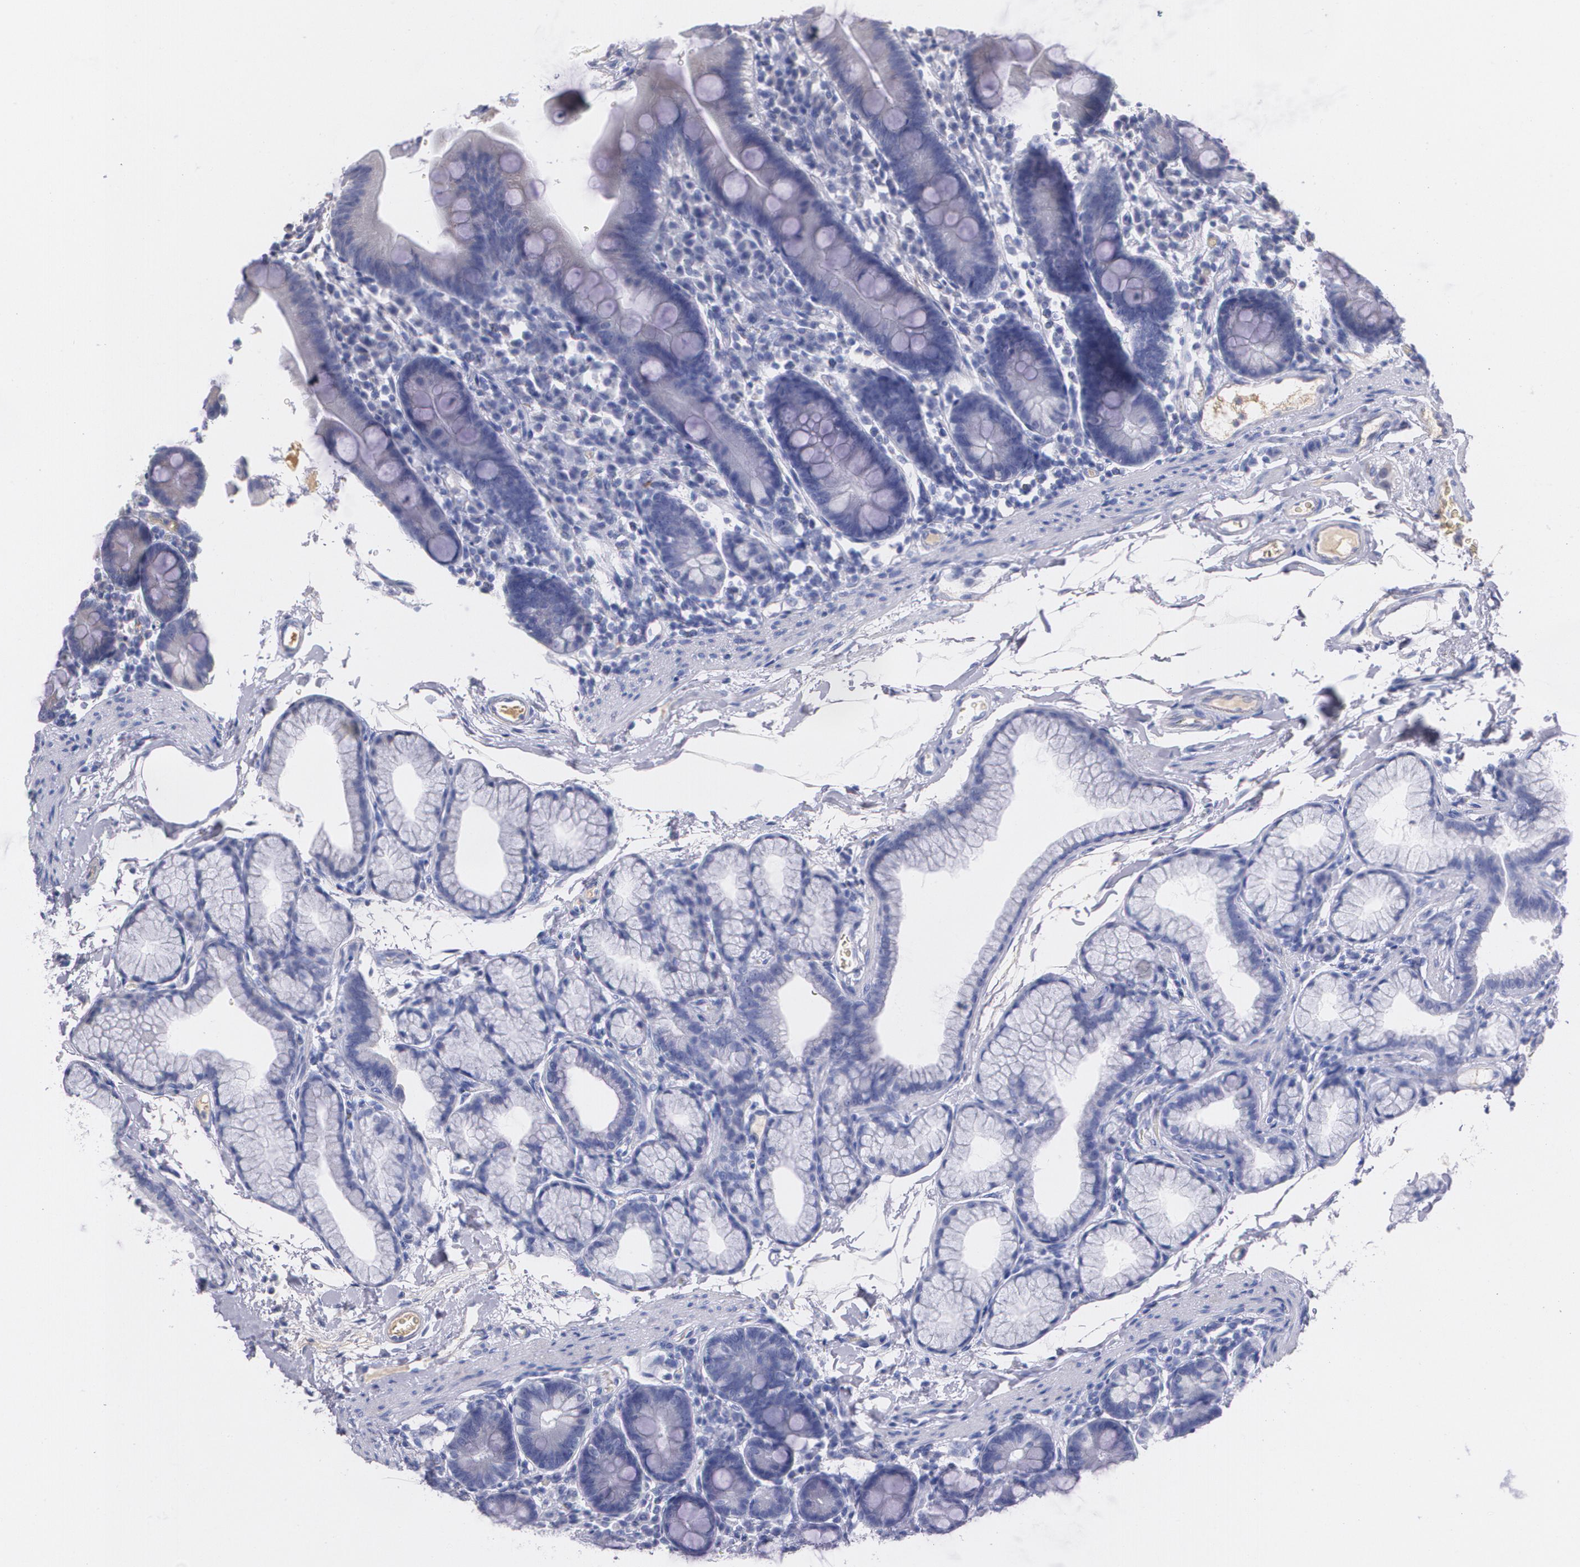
{"staining": {"intensity": "weak", "quantity": "<25%", "location": "cytoplasmic/membranous"}, "tissue": "duodenum", "cell_type": "Glandular cells", "image_type": "normal", "snomed": [{"axis": "morphology", "description": "Normal tissue, NOS"}, {"axis": "topography", "description": "Duodenum"}], "caption": "IHC image of benign duodenum: duodenum stained with DAB reveals no significant protein positivity in glandular cells. (DAB (3,3'-diaminobenzidine) immunohistochemistry (IHC) with hematoxylin counter stain).", "gene": "AMBP", "patient": {"sex": "male", "age": 50}}